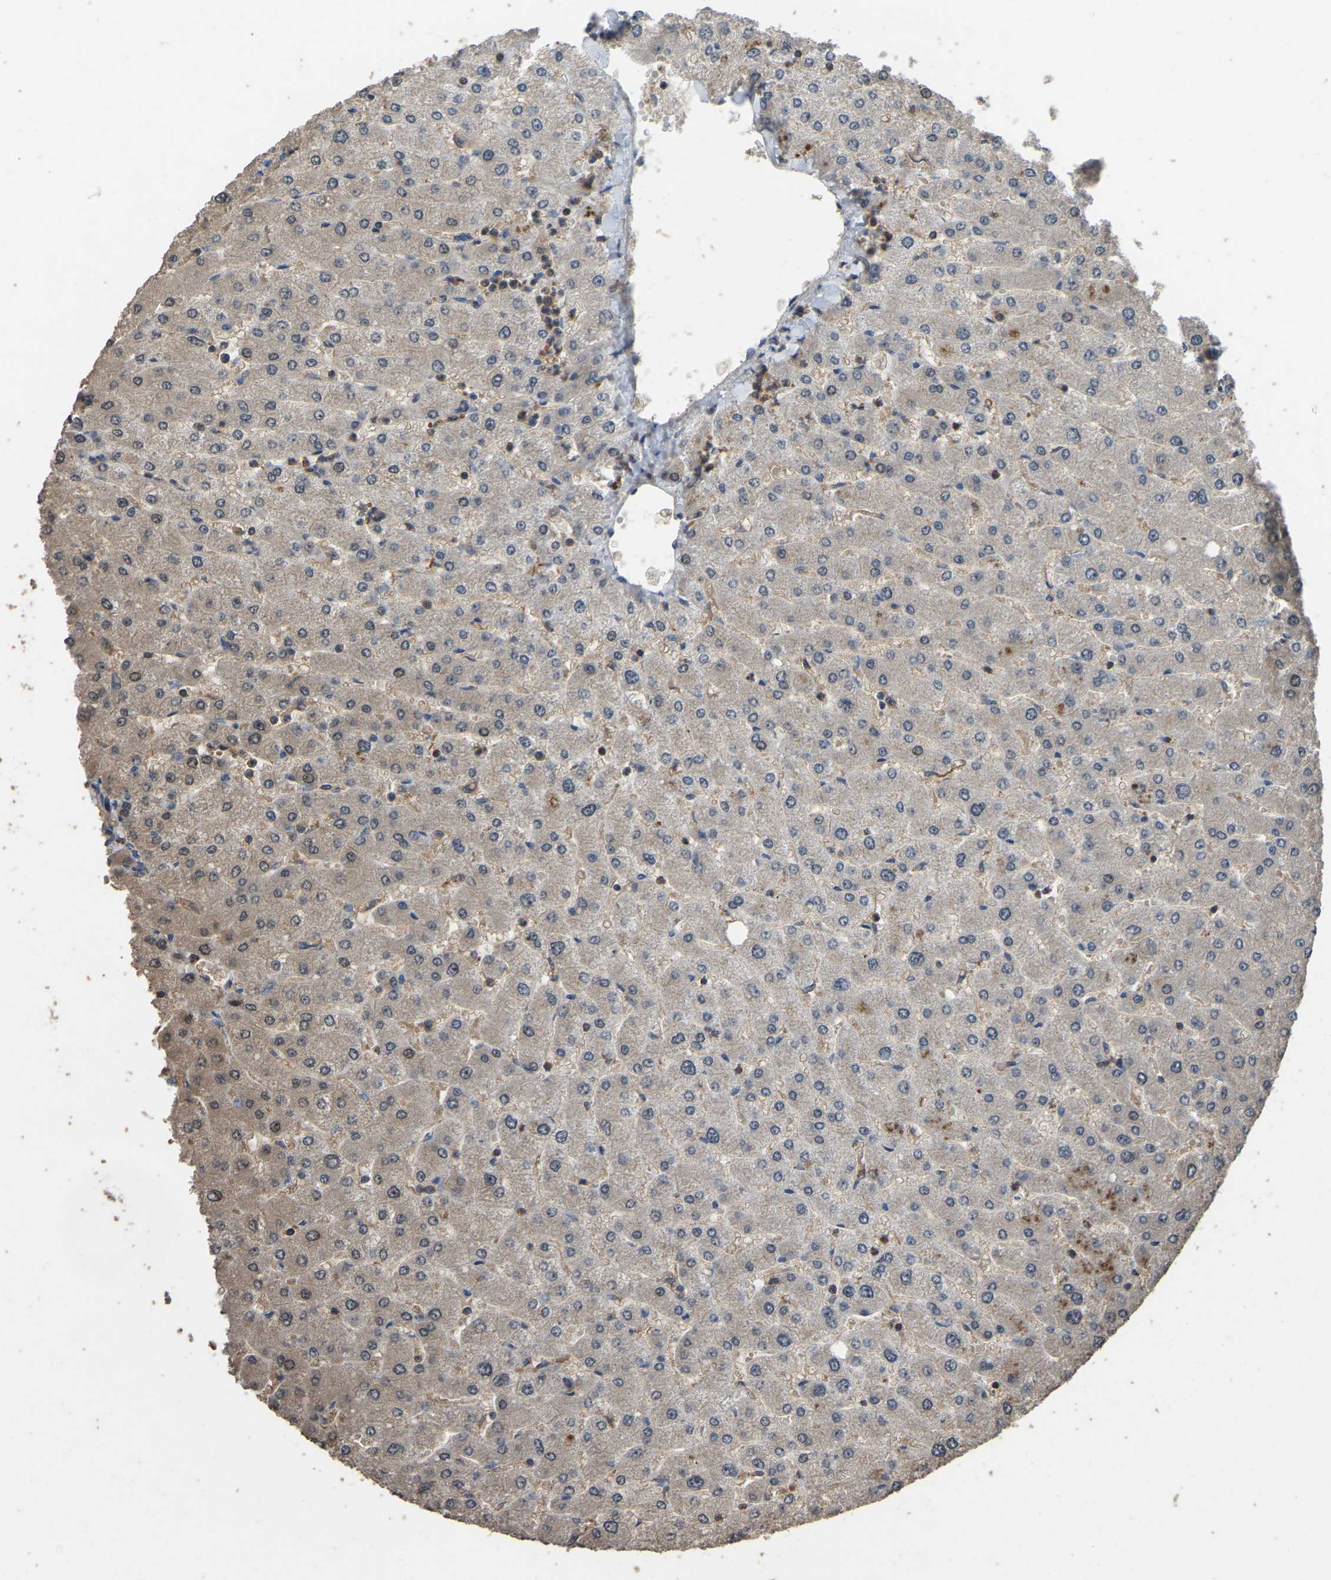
{"staining": {"intensity": "moderate", "quantity": ">75%", "location": "cytoplasmic/membranous"}, "tissue": "liver", "cell_type": "Cholangiocytes", "image_type": "normal", "snomed": [{"axis": "morphology", "description": "Normal tissue, NOS"}, {"axis": "topography", "description": "Liver"}], "caption": "Immunohistochemical staining of normal liver shows medium levels of moderate cytoplasmic/membranous expression in approximately >75% of cholangiocytes. (DAB IHC, brown staining for protein, blue staining for nuclei).", "gene": "FHIT", "patient": {"sex": "male", "age": 55}}